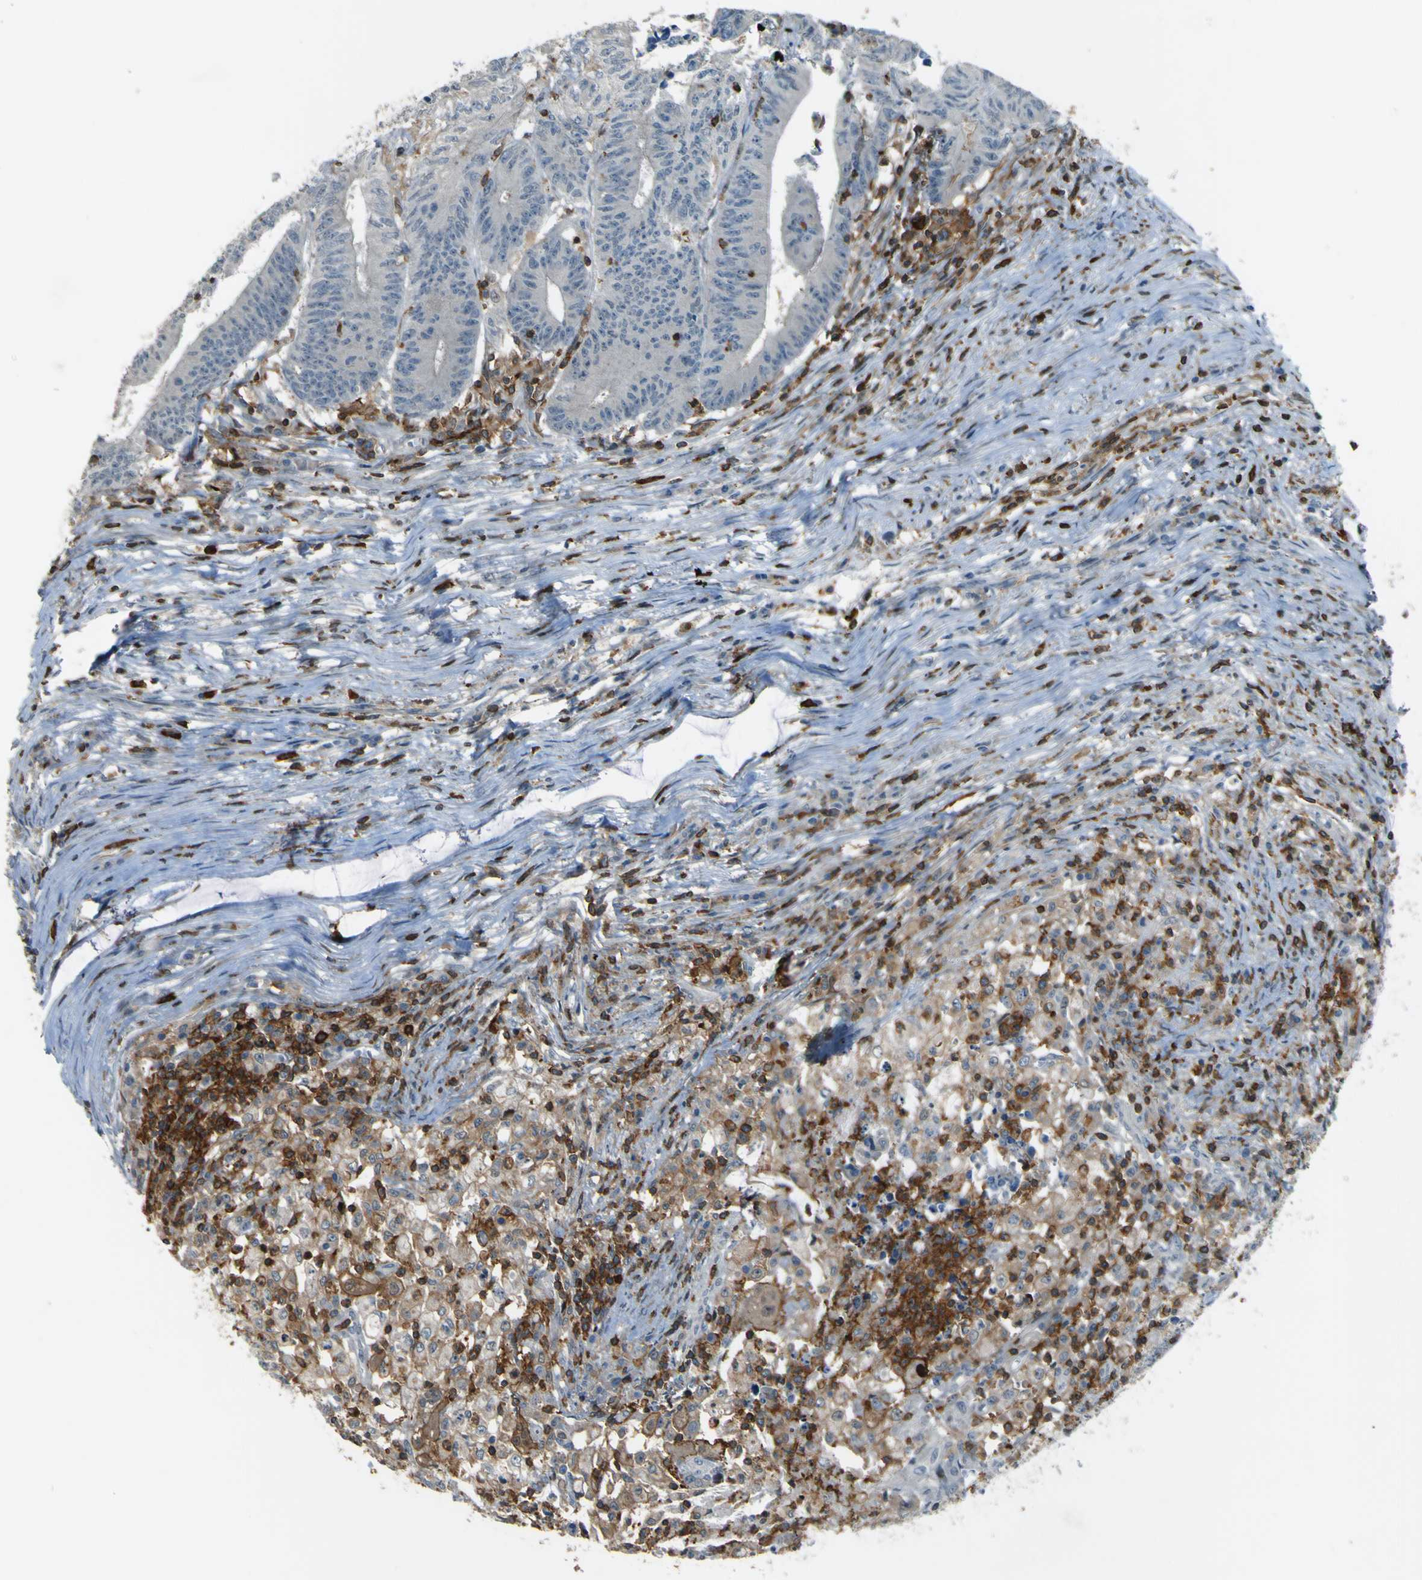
{"staining": {"intensity": "weak", "quantity": "25%-75%", "location": "cytoplasmic/membranous"}, "tissue": "colorectal cancer", "cell_type": "Tumor cells", "image_type": "cancer", "snomed": [{"axis": "morphology", "description": "Adenocarcinoma, NOS"}, {"axis": "topography", "description": "Colon"}], "caption": "Adenocarcinoma (colorectal) tissue shows weak cytoplasmic/membranous expression in about 25%-75% of tumor cells, visualized by immunohistochemistry.", "gene": "PCDHB5", "patient": {"sex": "male", "age": 45}}